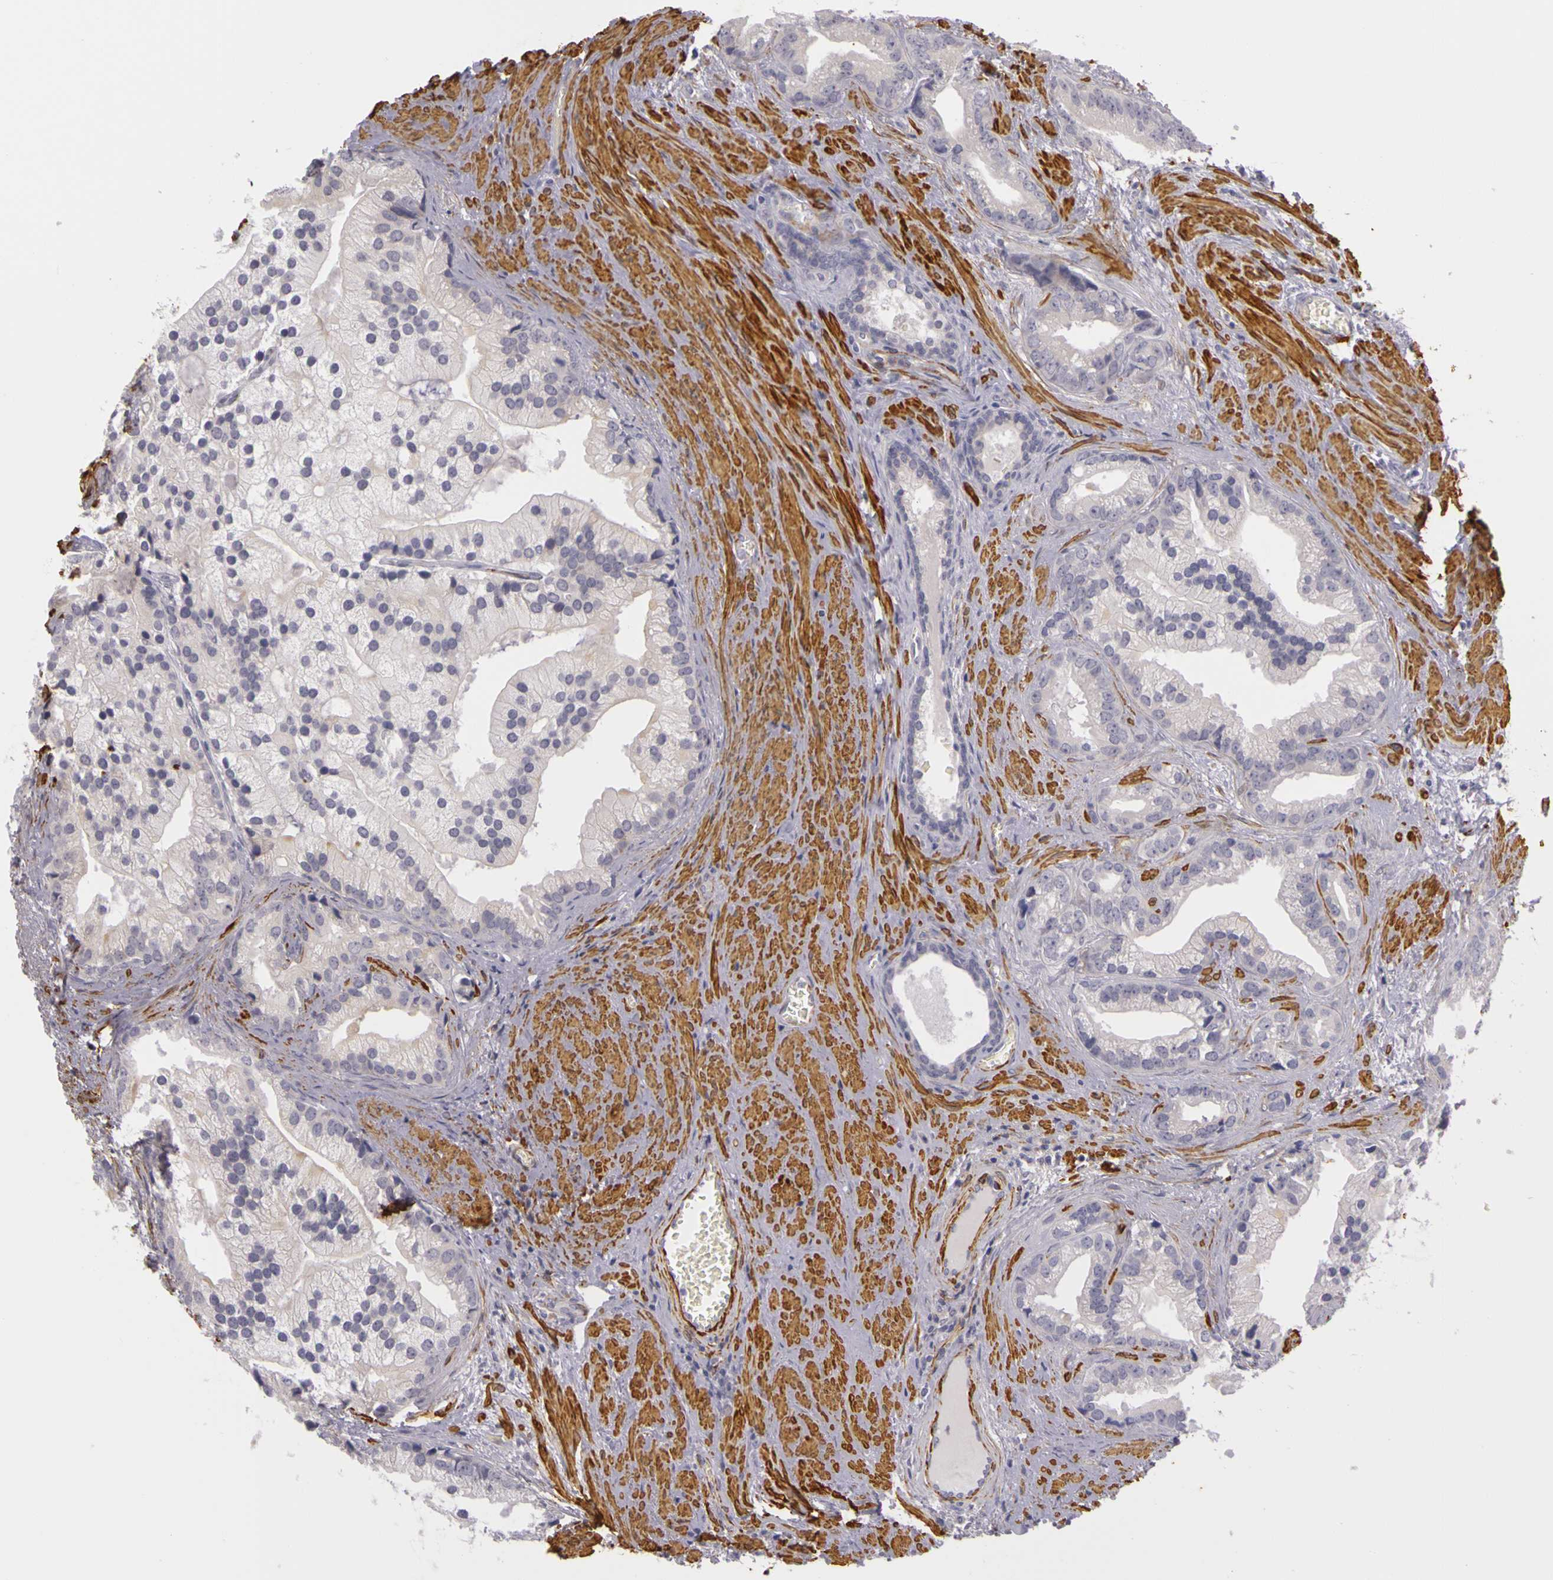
{"staining": {"intensity": "weak", "quantity": "25%-75%", "location": "cytoplasmic/membranous"}, "tissue": "prostate cancer", "cell_type": "Tumor cells", "image_type": "cancer", "snomed": [{"axis": "morphology", "description": "Adenocarcinoma, Low grade"}, {"axis": "topography", "description": "Prostate"}], "caption": "A photomicrograph of human prostate cancer (adenocarcinoma (low-grade)) stained for a protein reveals weak cytoplasmic/membranous brown staining in tumor cells.", "gene": "CNTN2", "patient": {"sex": "male", "age": 71}}